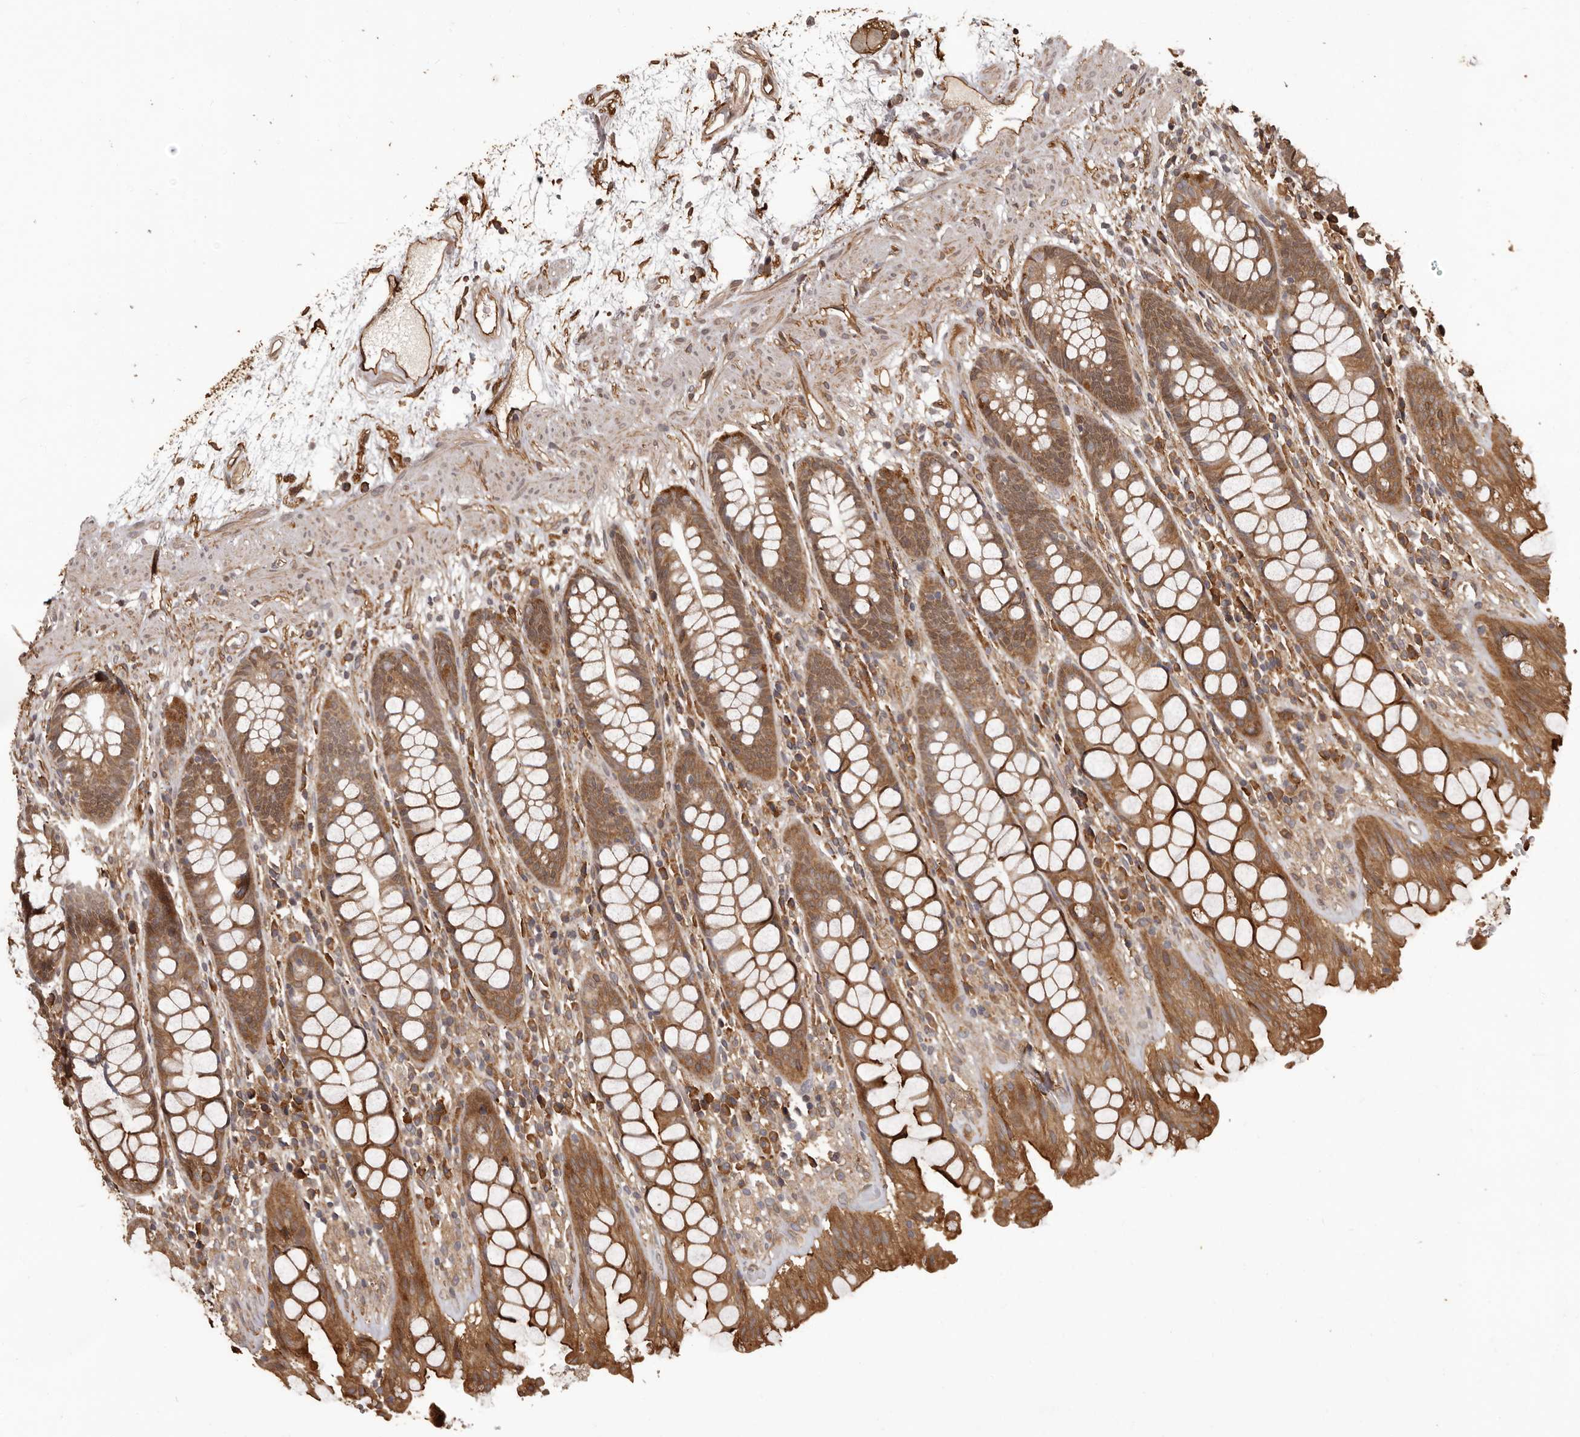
{"staining": {"intensity": "moderate", "quantity": ">75%", "location": "cytoplasmic/membranous"}, "tissue": "rectum", "cell_type": "Glandular cells", "image_type": "normal", "snomed": [{"axis": "morphology", "description": "Normal tissue, NOS"}, {"axis": "topography", "description": "Rectum"}], "caption": "Immunohistochemistry staining of normal rectum, which demonstrates medium levels of moderate cytoplasmic/membranous expression in approximately >75% of glandular cells indicating moderate cytoplasmic/membranous protein expression. The staining was performed using DAB (3,3'-diaminobenzidine) (brown) for protein detection and nuclei were counterstained in hematoxylin (blue).", "gene": "SLITRK6", "patient": {"sex": "male", "age": 64}}